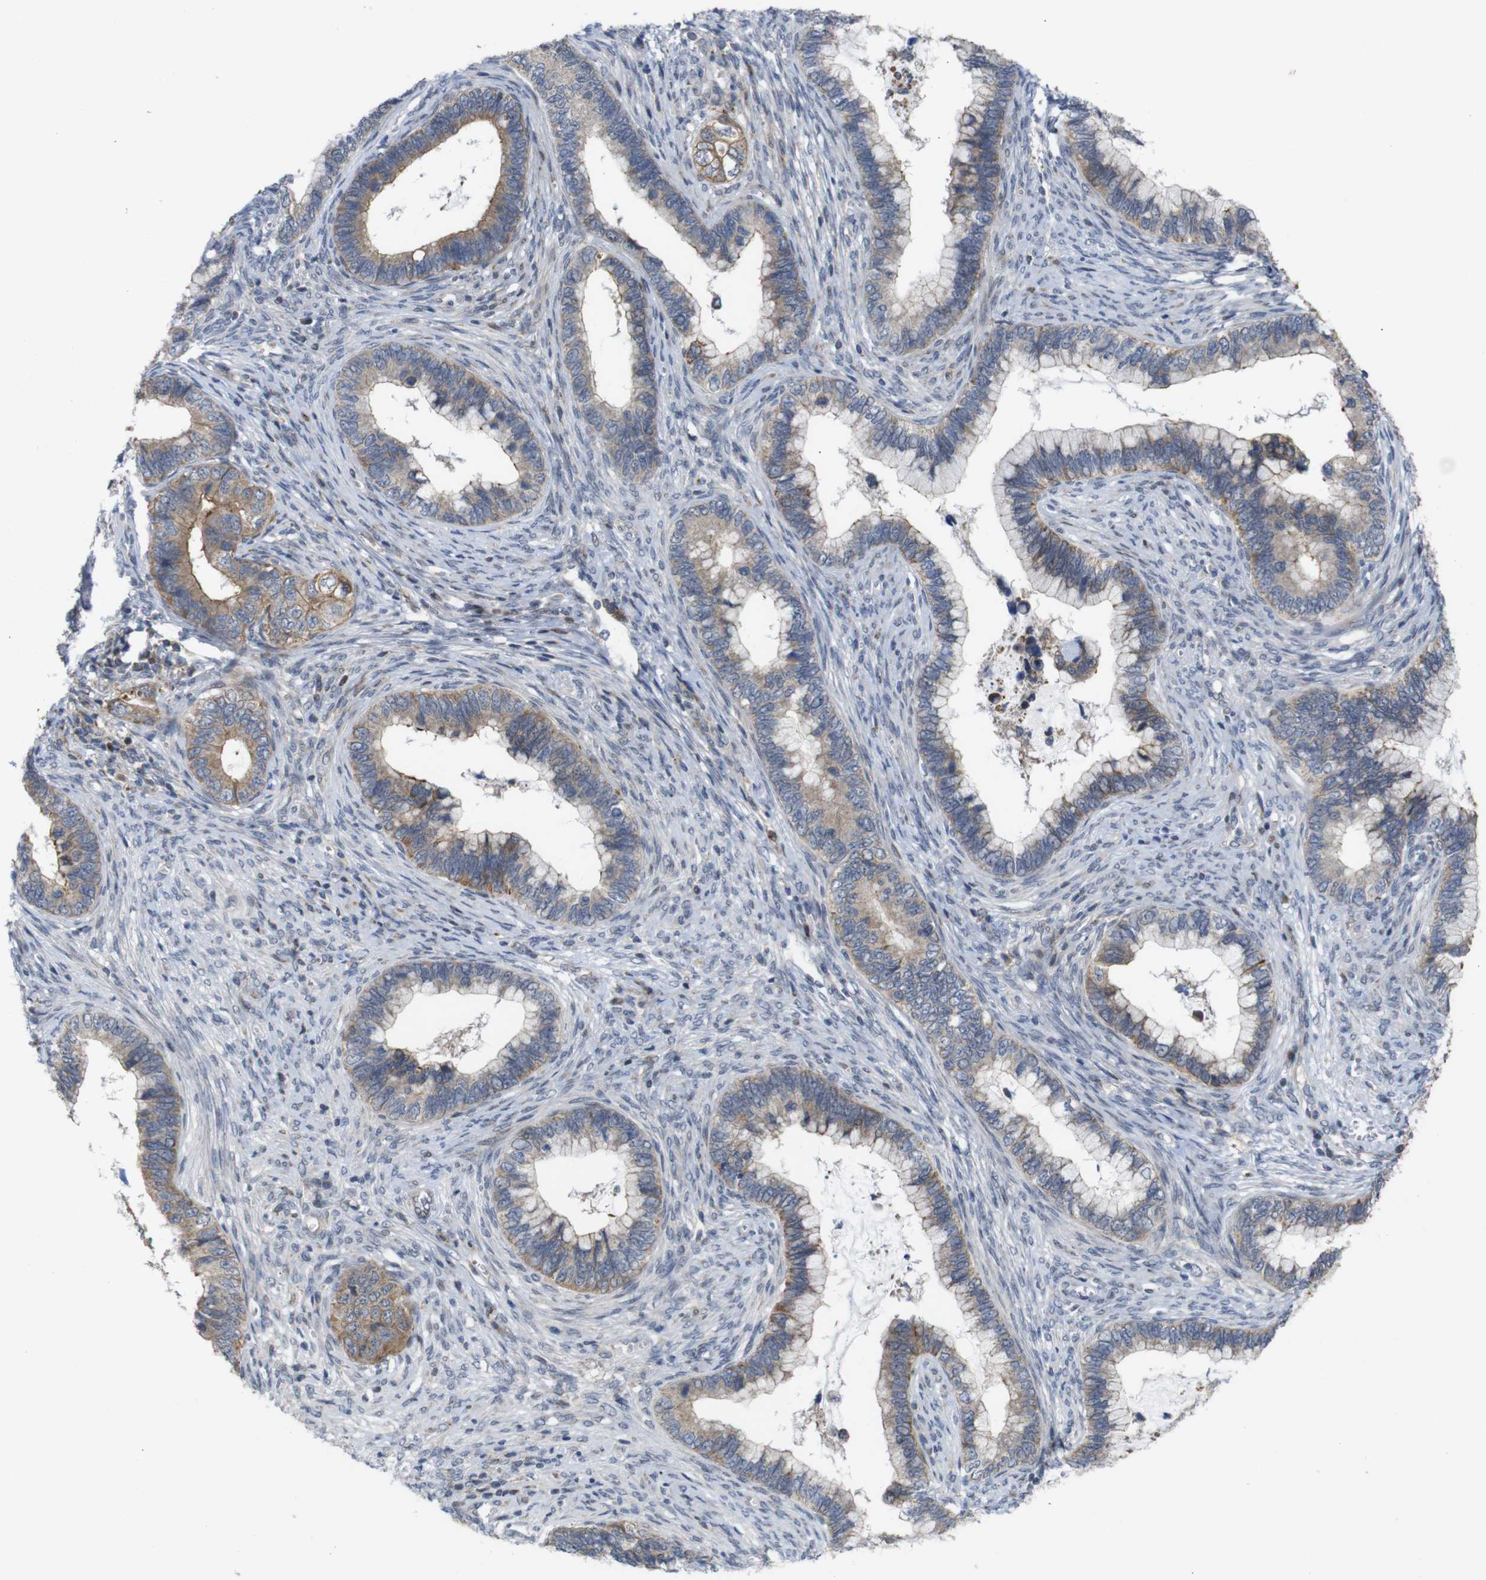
{"staining": {"intensity": "weak", "quantity": ">75%", "location": "cytoplasmic/membranous"}, "tissue": "cervical cancer", "cell_type": "Tumor cells", "image_type": "cancer", "snomed": [{"axis": "morphology", "description": "Adenocarcinoma, NOS"}, {"axis": "topography", "description": "Cervix"}], "caption": "This micrograph demonstrates cervical cancer stained with immunohistochemistry to label a protein in brown. The cytoplasmic/membranous of tumor cells show weak positivity for the protein. Nuclei are counter-stained blue.", "gene": "ATP7B", "patient": {"sex": "female", "age": 44}}